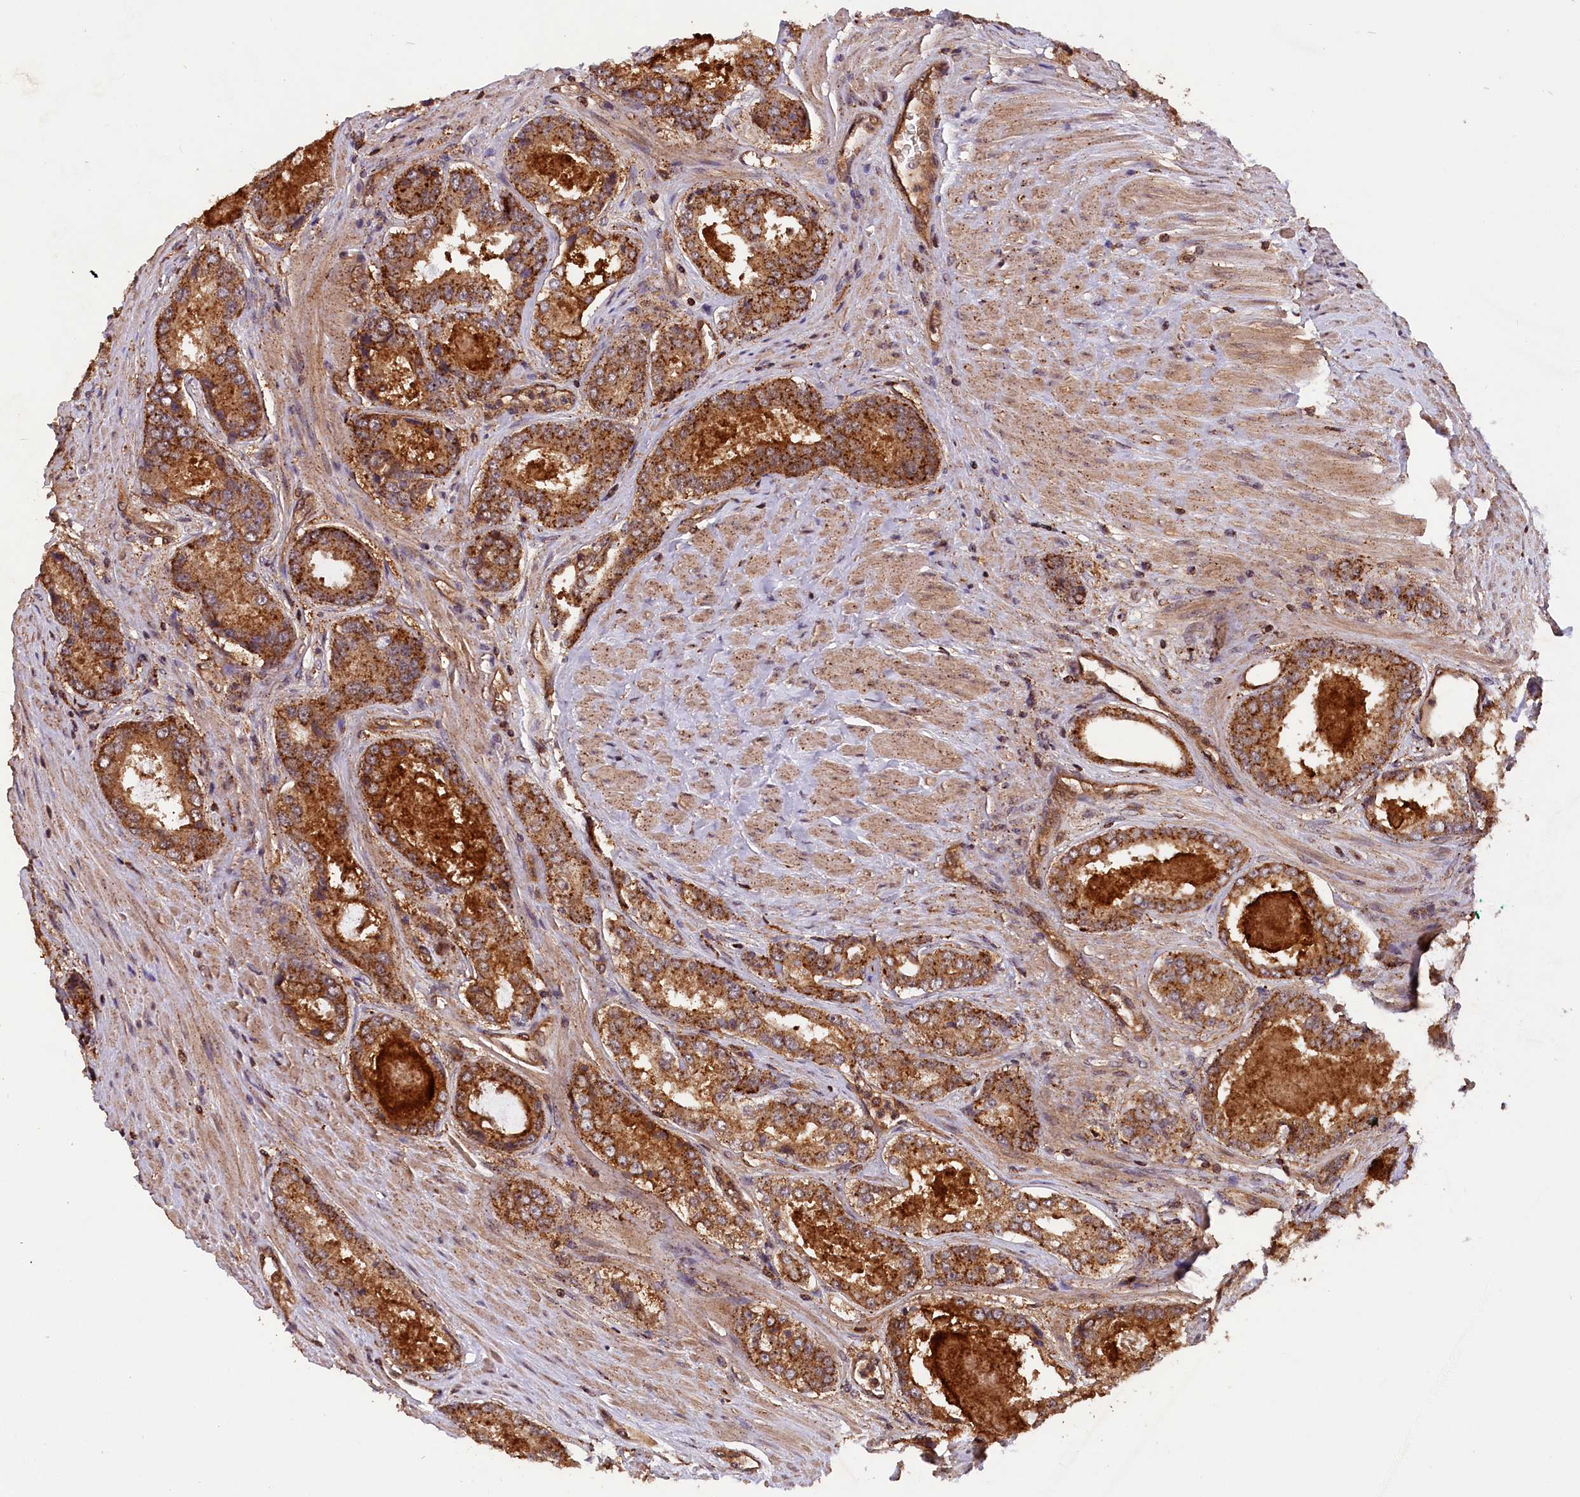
{"staining": {"intensity": "moderate", "quantity": ">75%", "location": "cytoplasmic/membranous"}, "tissue": "prostate cancer", "cell_type": "Tumor cells", "image_type": "cancer", "snomed": [{"axis": "morphology", "description": "Adenocarcinoma, Low grade"}, {"axis": "topography", "description": "Prostate"}], "caption": "Prostate low-grade adenocarcinoma stained with immunohistochemistry shows moderate cytoplasmic/membranous staining in approximately >75% of tumor cells.", "gene": "IST1", "patient": {"sex": "male", "age": 68}}